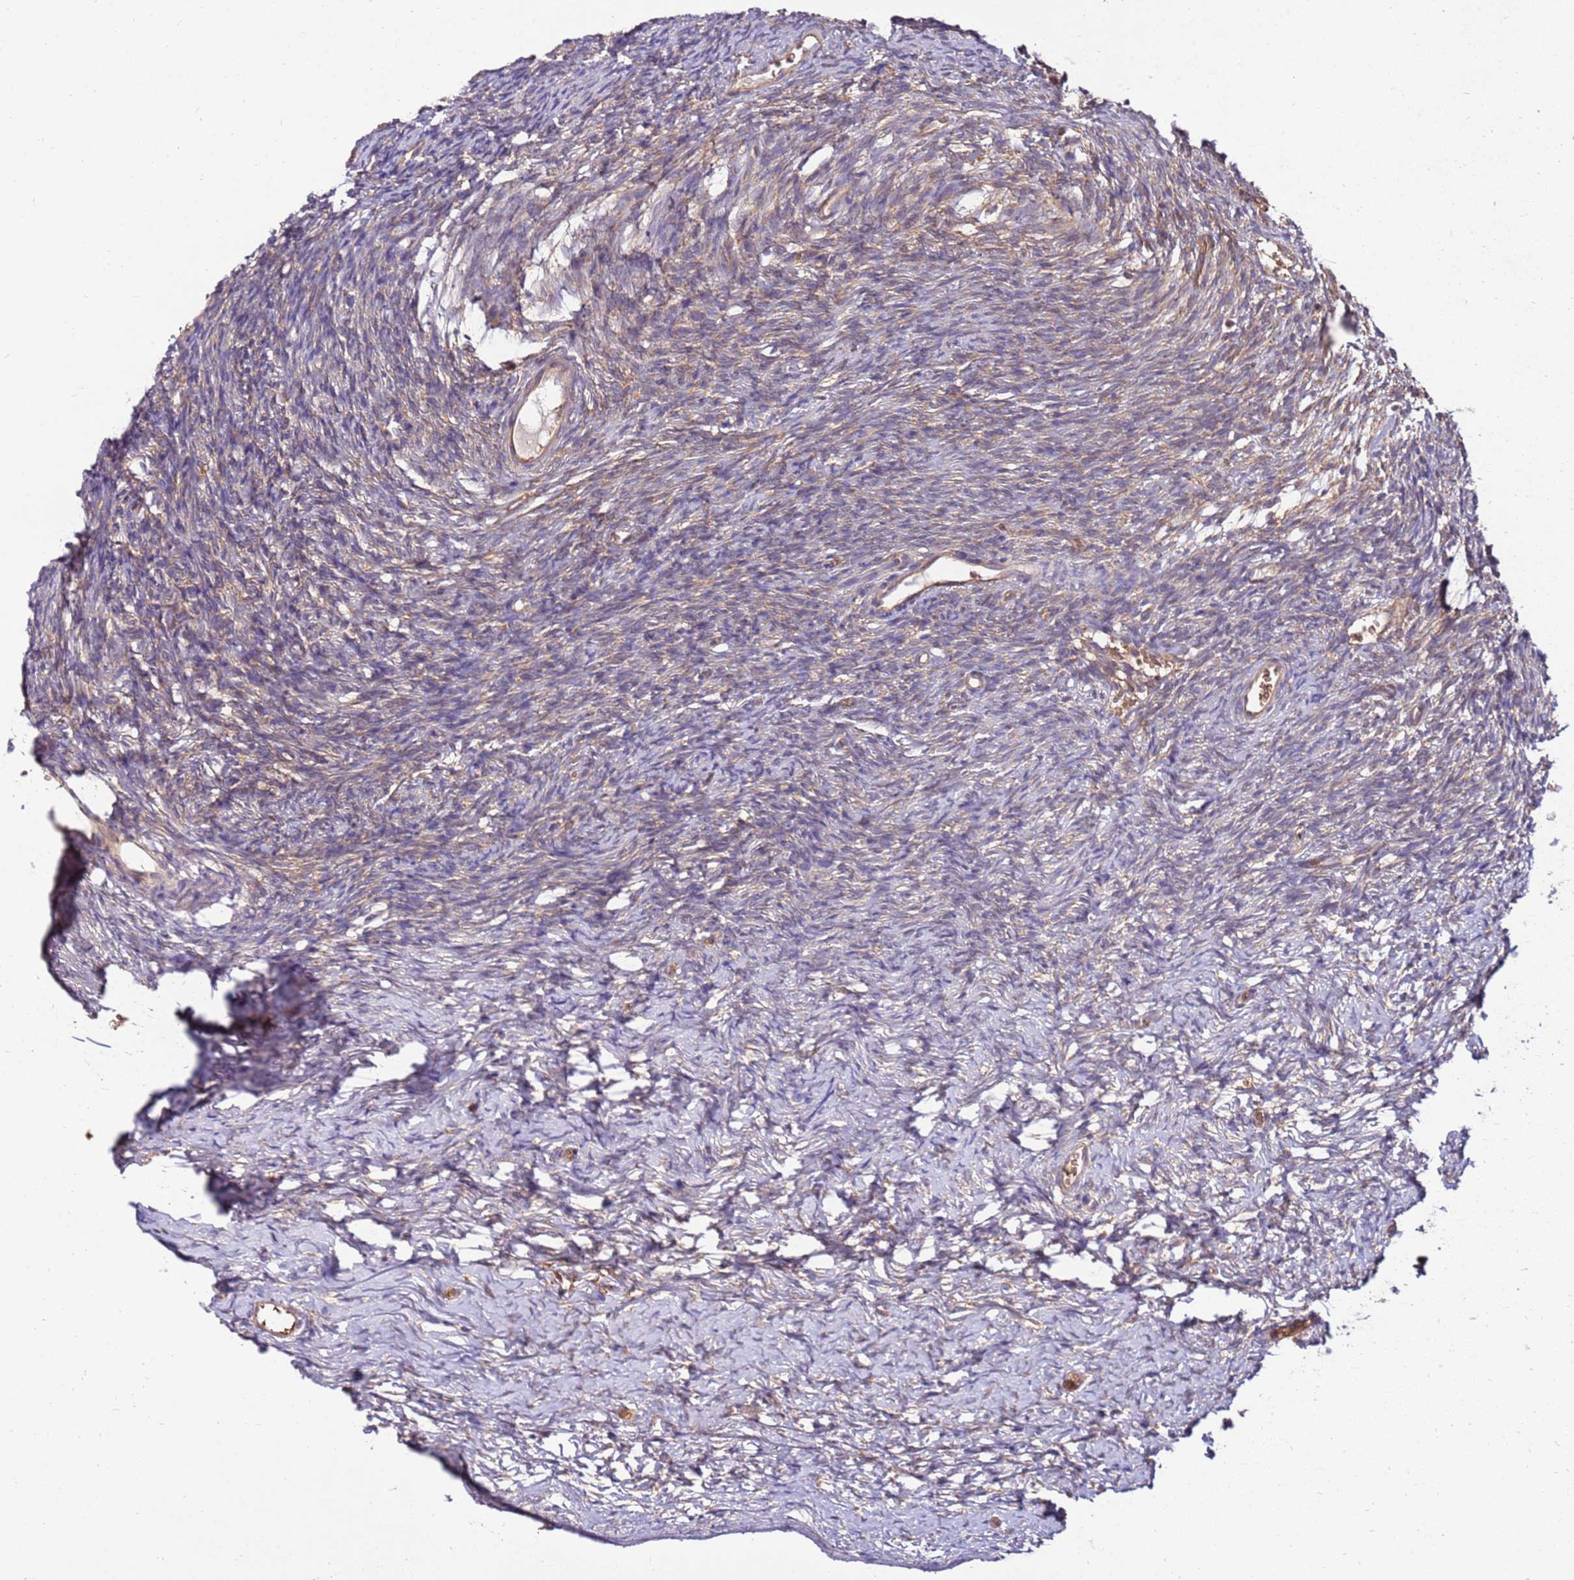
{"staining": {"intensity": "weak", "quantity": "25%-75%", "location": "cytoplasmic/membranous"}, "tissue": "ovary", "cell_type": "Ovarian stroma cells", "image_type": "normal", "snomed": [{"axis": "morphology", "description": "Normal tissue, NOS"}, {"axis": "topography", "description": "Ovary"}], "caption": "Protein expression analysis of normal ovary reveals weak cytoplasmic/membranous staining in approximately 25%-75% of ovarian stroma cells.", "gene": "SLC44A5", "patient": {"sex": "female", "age": 39}}